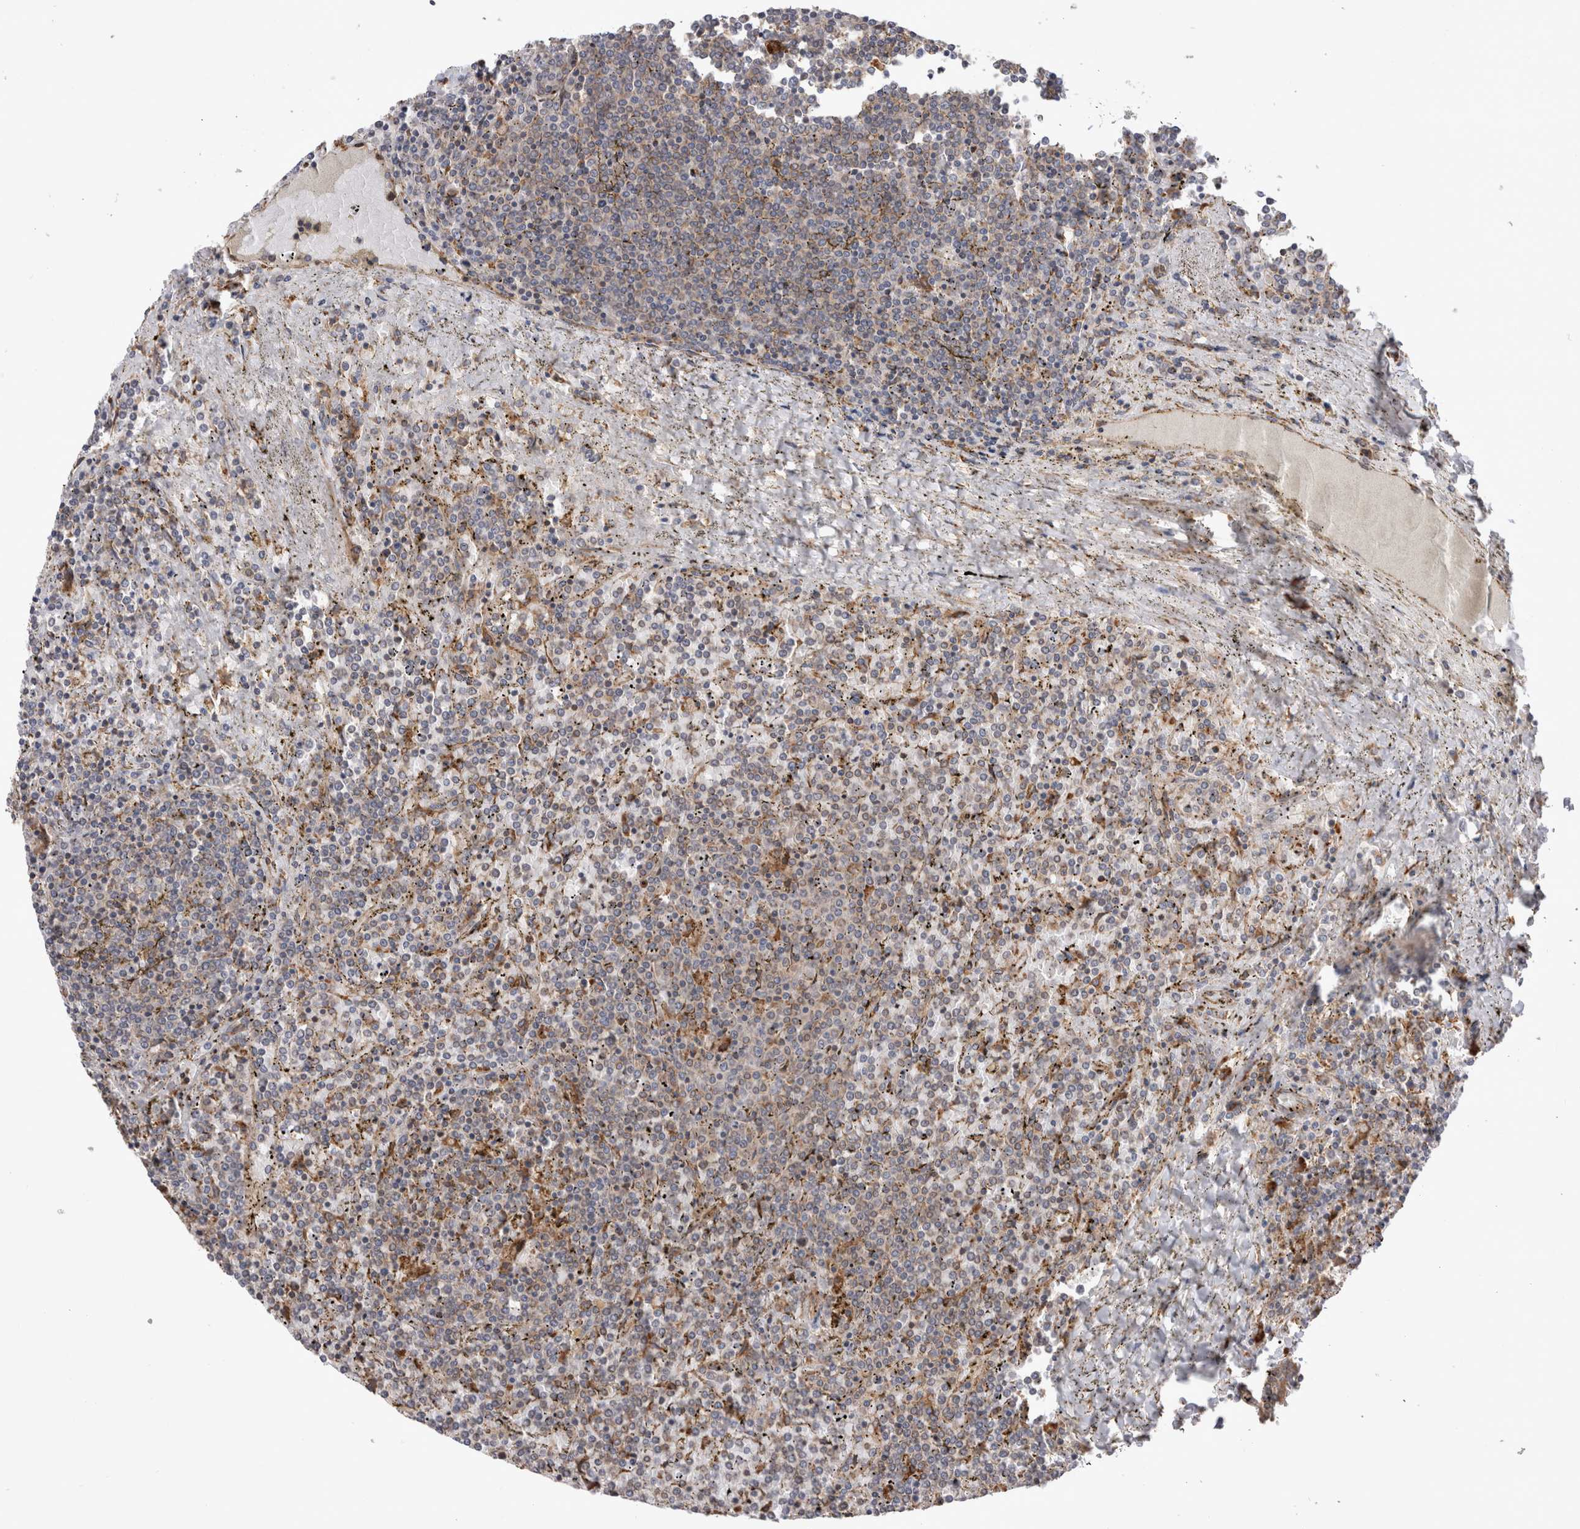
{"staining": {"intensity": "weak", "quantity": "25%-75%", "location": "cytoplasmic/membranous"}, "tissue": "lymphoma", "cell_type": "Tumor cells", "image_type": "cancer", "snomed": [{"axis": "morphology", "description": "Malignant lymphoma, non-Hodgkin's type, Low grade"}, {"axis": "topography", "description": "Spleen"}], "caption": "High-magnification brightfield microscopy of low-grade malignant lymphoma, non-Hodgkin's type stained with DAB (3,3'-diaminobenzidine) (brown) and counterstained with hematoxylin (blue). tumor cells exhibit weak cytoplasmic/membranous positivity is appreciated in about25%-75% of cells. (IHC, brightfield microscopy, high magnification).", "gene": "PDCD10", "patient": {"sex": "female", "age": 19}}